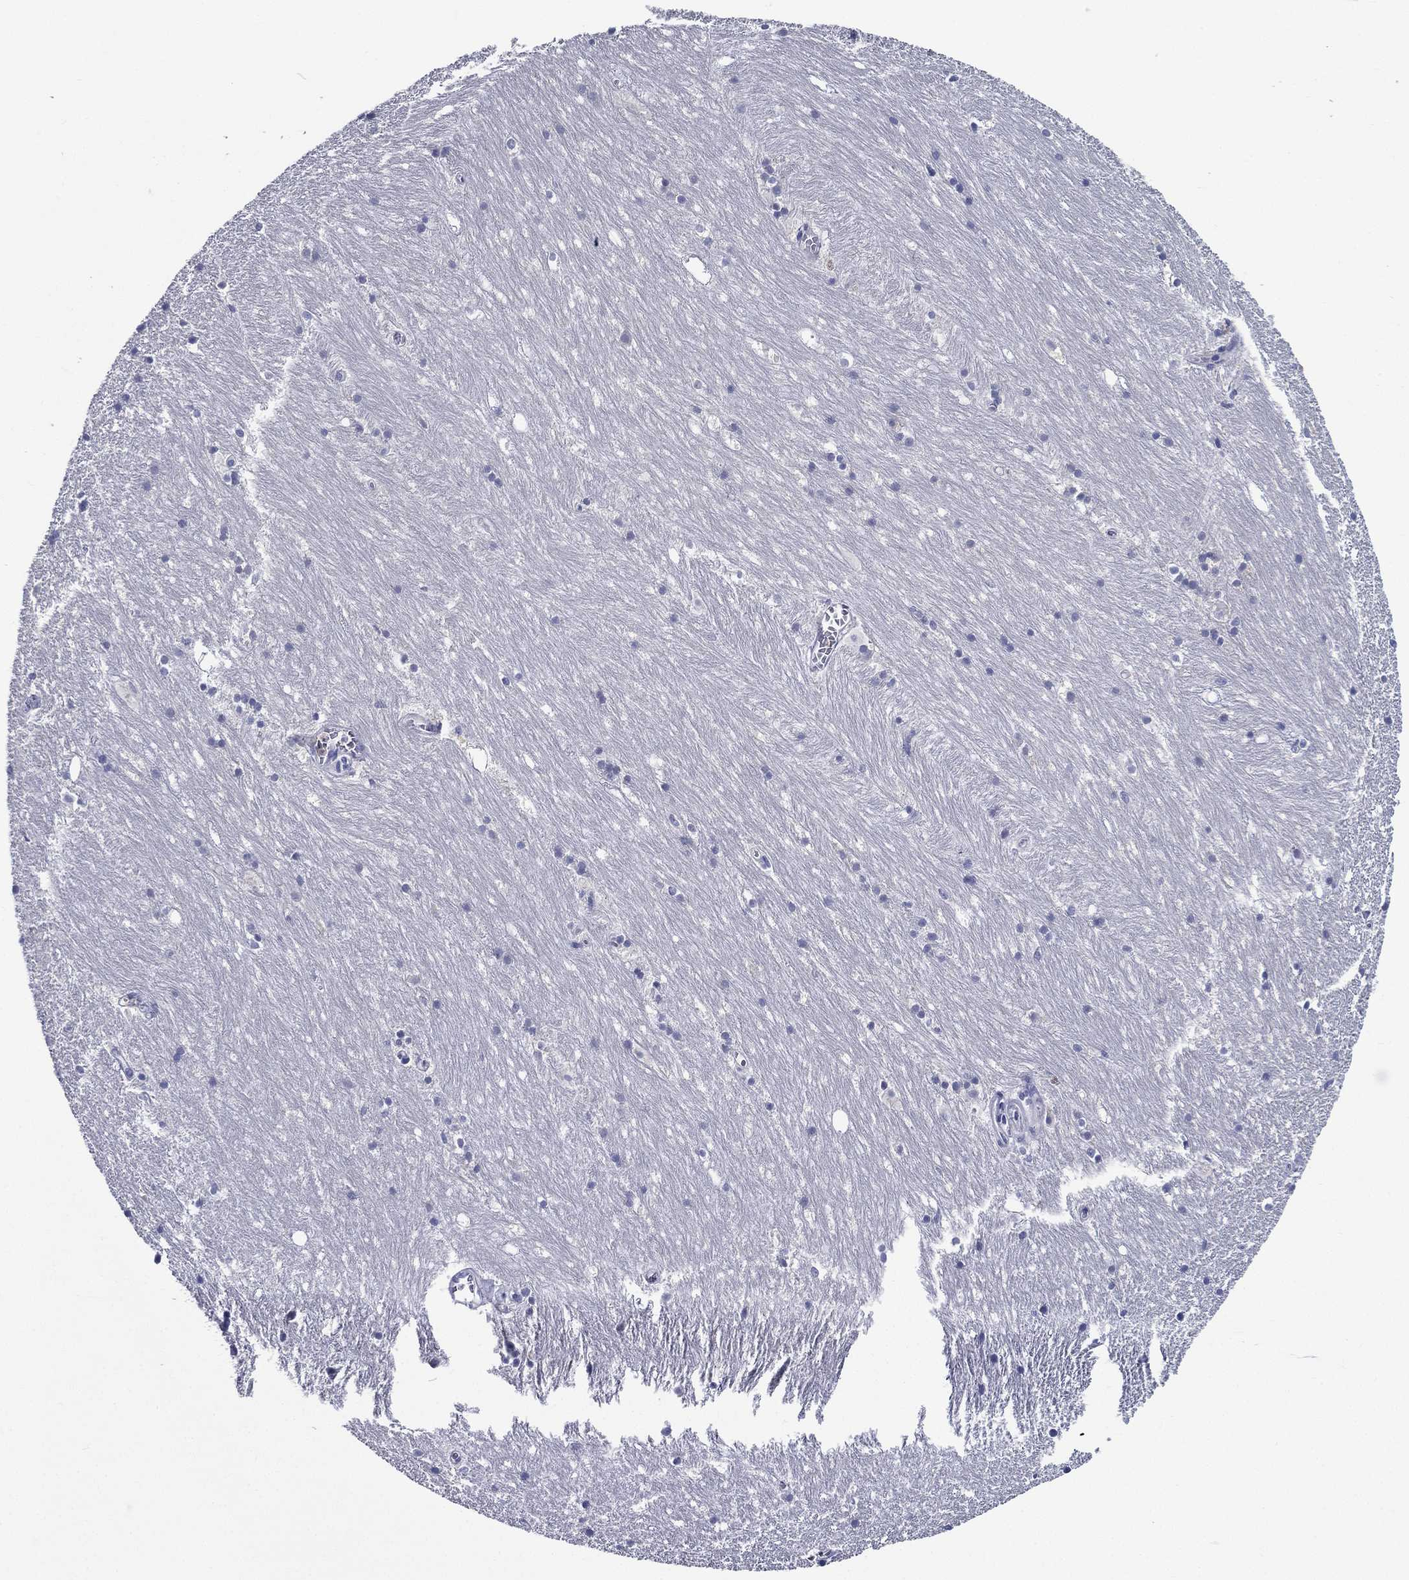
{"staining": {"intensity": "negative", "quantity": "none", "location": "none"}, "tissue": "hippocampus", "cell_type": "Glial cells", "image_type": "normal", "snomed": [{"axis": "morphology", "description": "Normal tissue, NOS"}, {"axis": "topography", "description": "Hippocampus"}], "caption": "Immunohistochemistry (IHC) image of benign hippocampus: human hippocampus stained with DAB shows no significant protein positivity in glial cells. (Stains: DAB immunohistochemistry with hematoxylin counter stain, Microscopy: brightfield microscopy at high magnification).", "gene": "ACE2", "patient": {"sex": "female", "age": 64}}